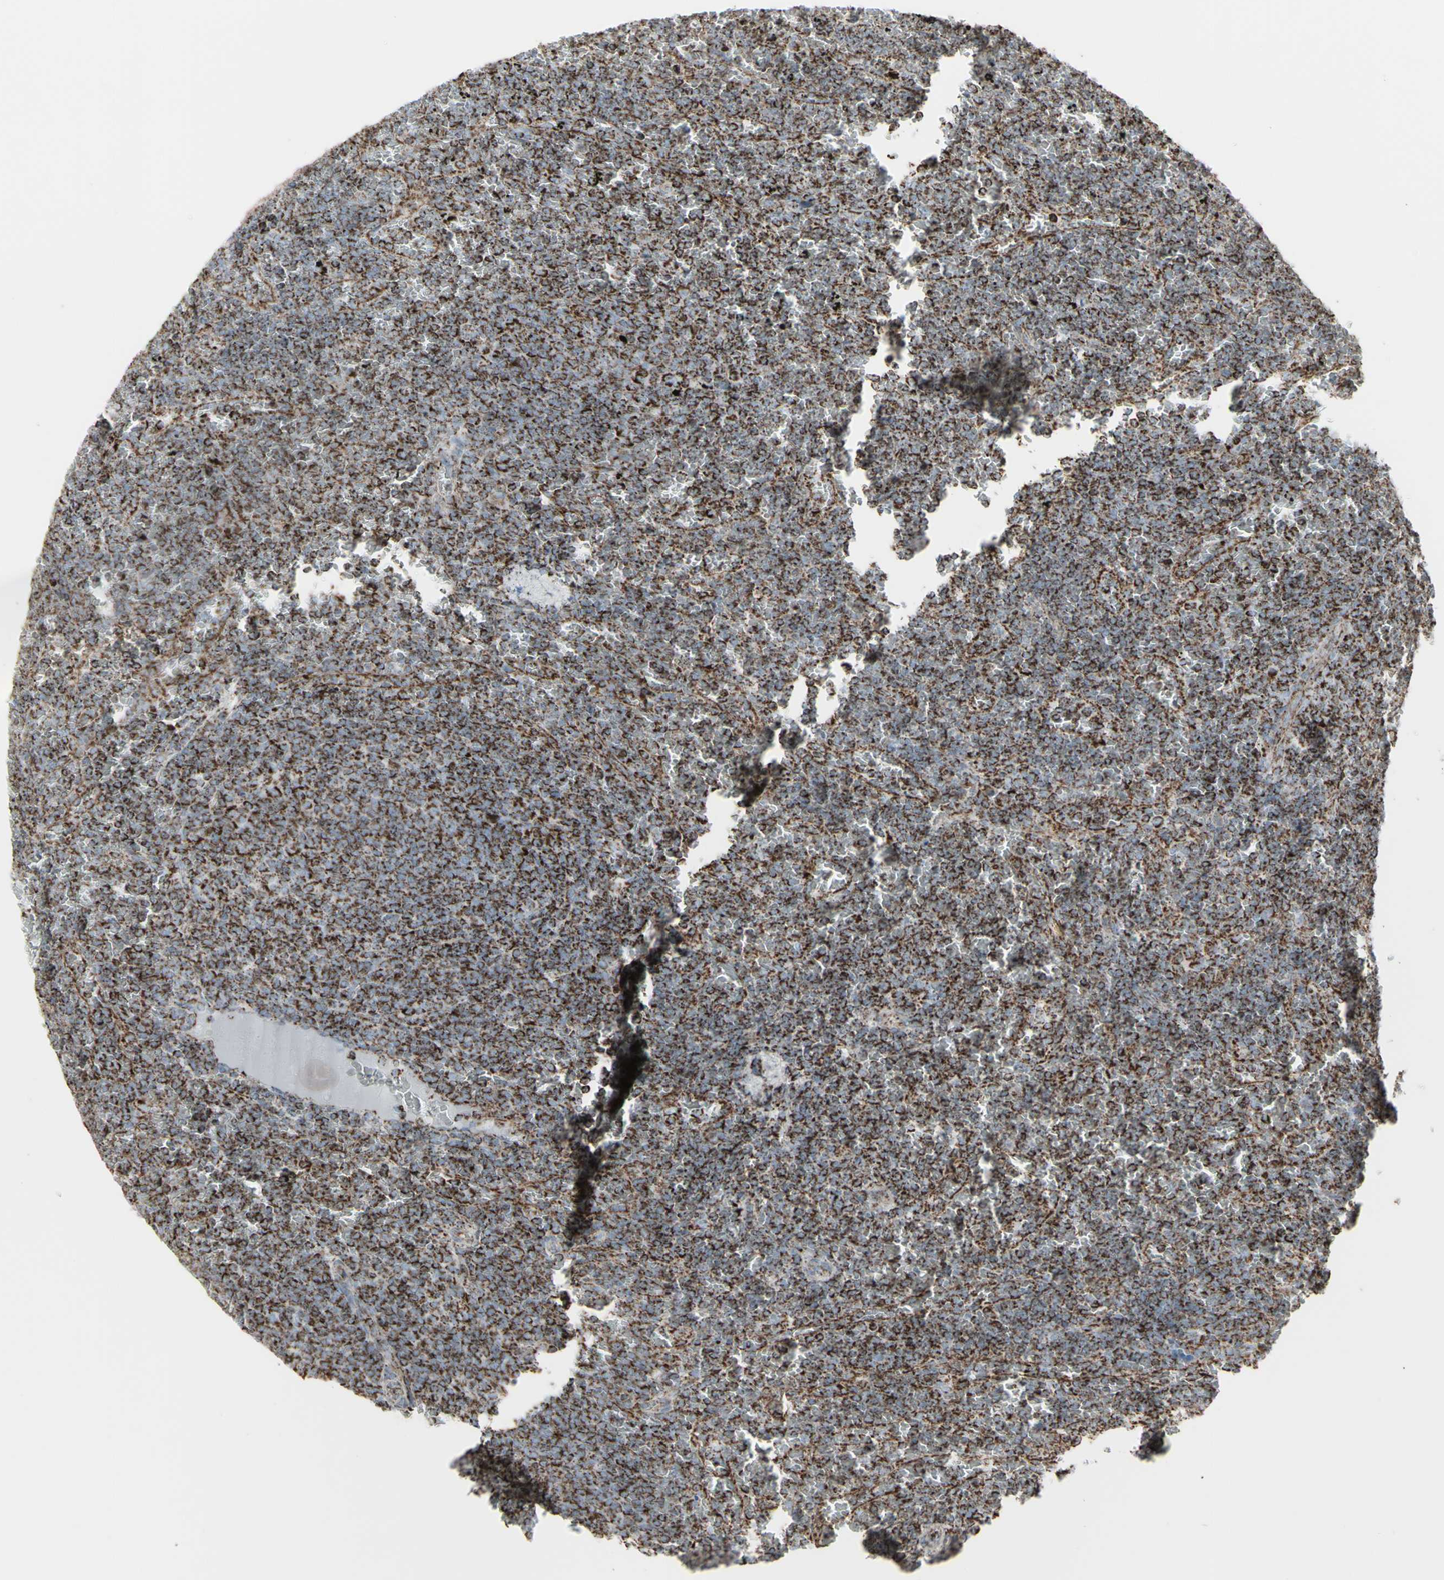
{"staining": {"intensity": "strong", "quantity": ">75%", "location": "cytoplasmic/membranous"}, "tissue": "lymphoma", "cell_type": "Tumor cells", "image_type": "cancer", "snomed": [{"axis": "morphology", "description": "Malignant lymphoma, non-Hodgkin's type, Low grade"}, {"axis": "topography", "description": "Spleen"}], "caption": "Protein expression analysis of malignant lymphoma, non-Hodgkin's type (low-grade) displays strong cytoplasmic/membranous positivity in about >75% of tumor cells.", "gene": "PLGRKT", "patient": {"sex": "female", "age": 77}}